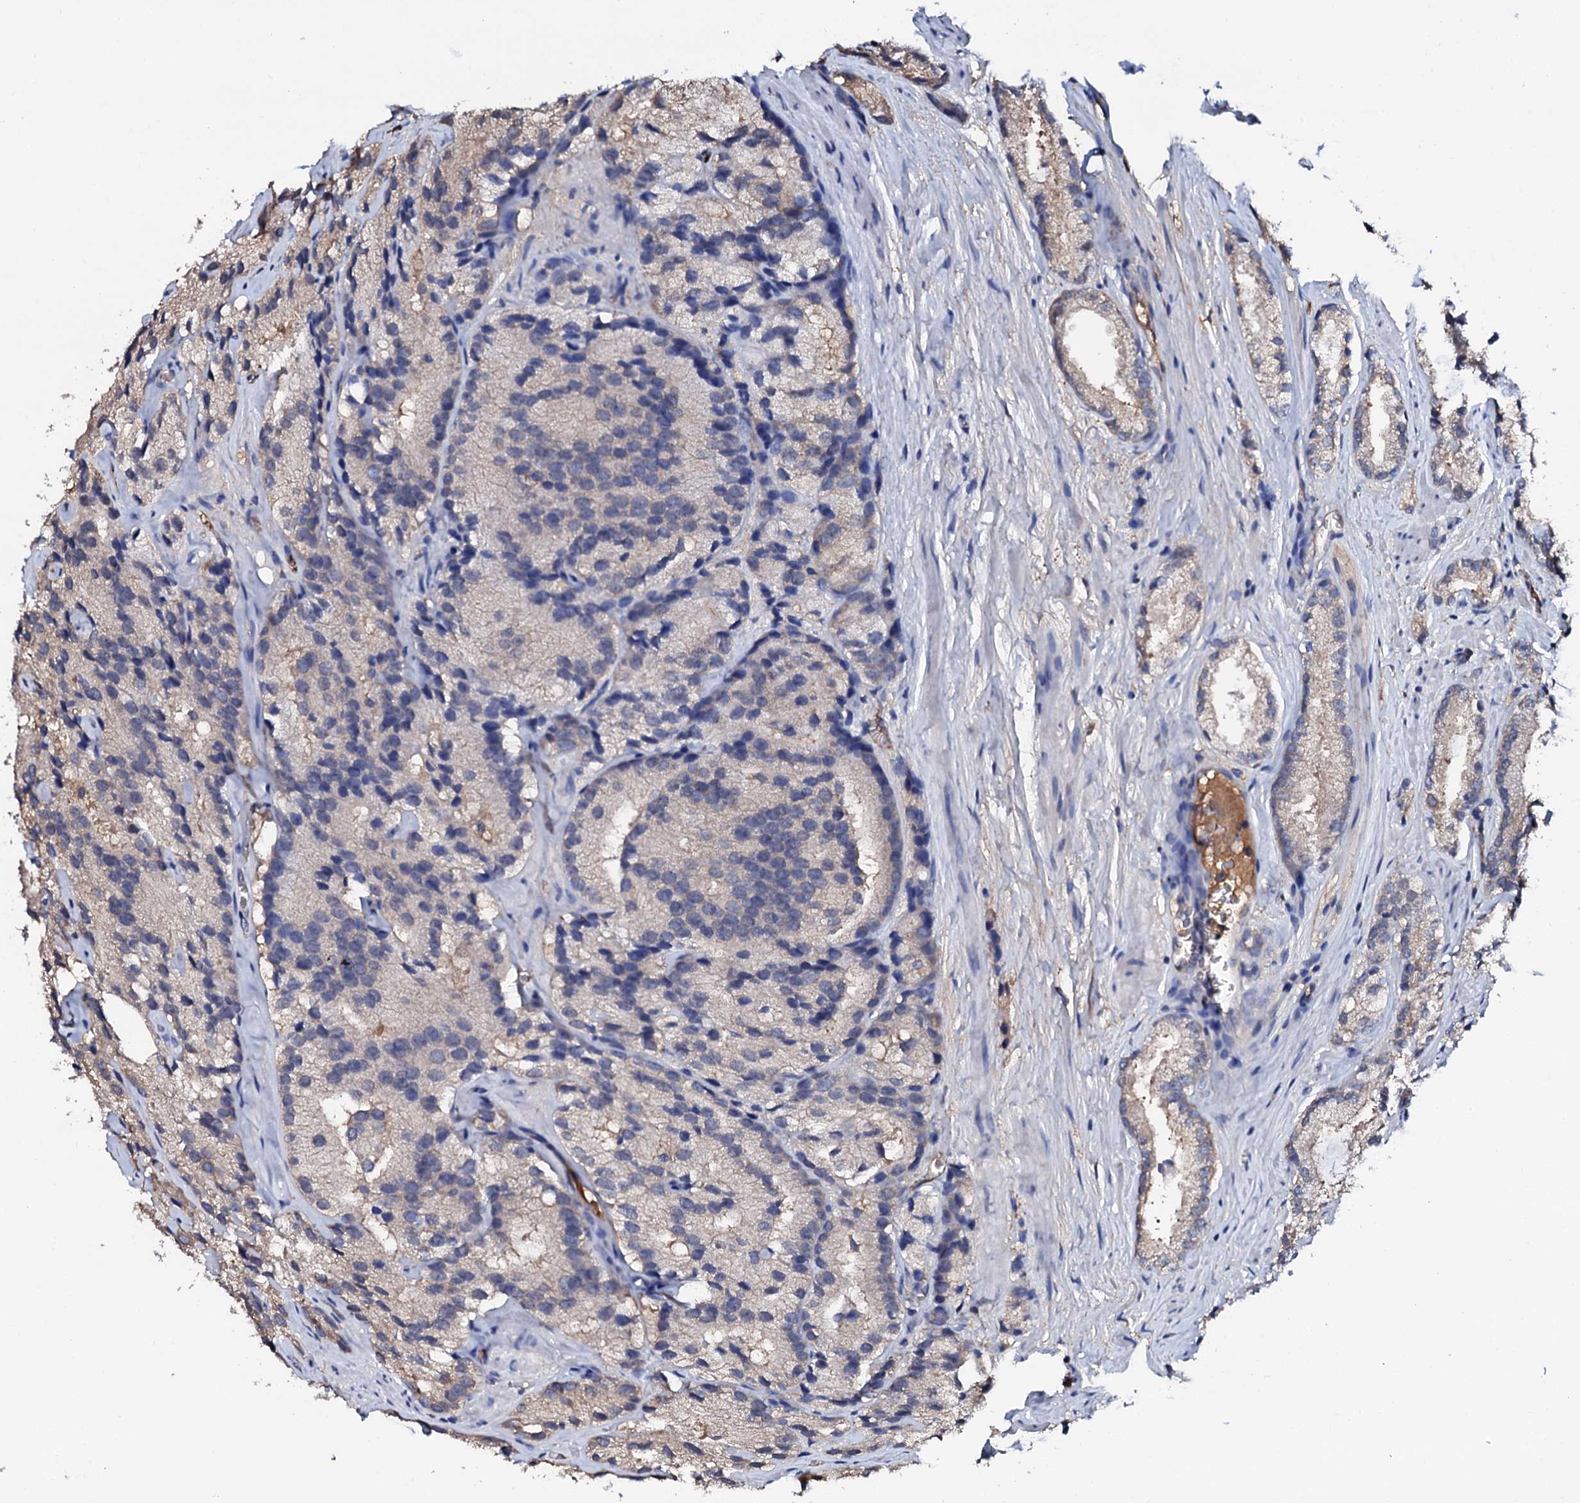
{"staining": {"intensity": "weak", "quantity": "25%-75%", "location": "cytoplasmic/membranous"}, "tissue": "prostate cancer", "cell_type": "Tumor cells", "image_type": "cancer", "snomed": [{"axis": "morphology", "description": "Adenocarcinoma, High grade"}, {"axis": "topography", "description": "Prostate"}], "caption": "Adenocarcinoma (high-grade) (prostate) was stained to show a protein in brown. There is low levels of weak cytoplasmic/membranous staining in about 25%-75% of tumor cells.", "gene": "TCAF2", "patient": {"sex": "male", "age": 66}}